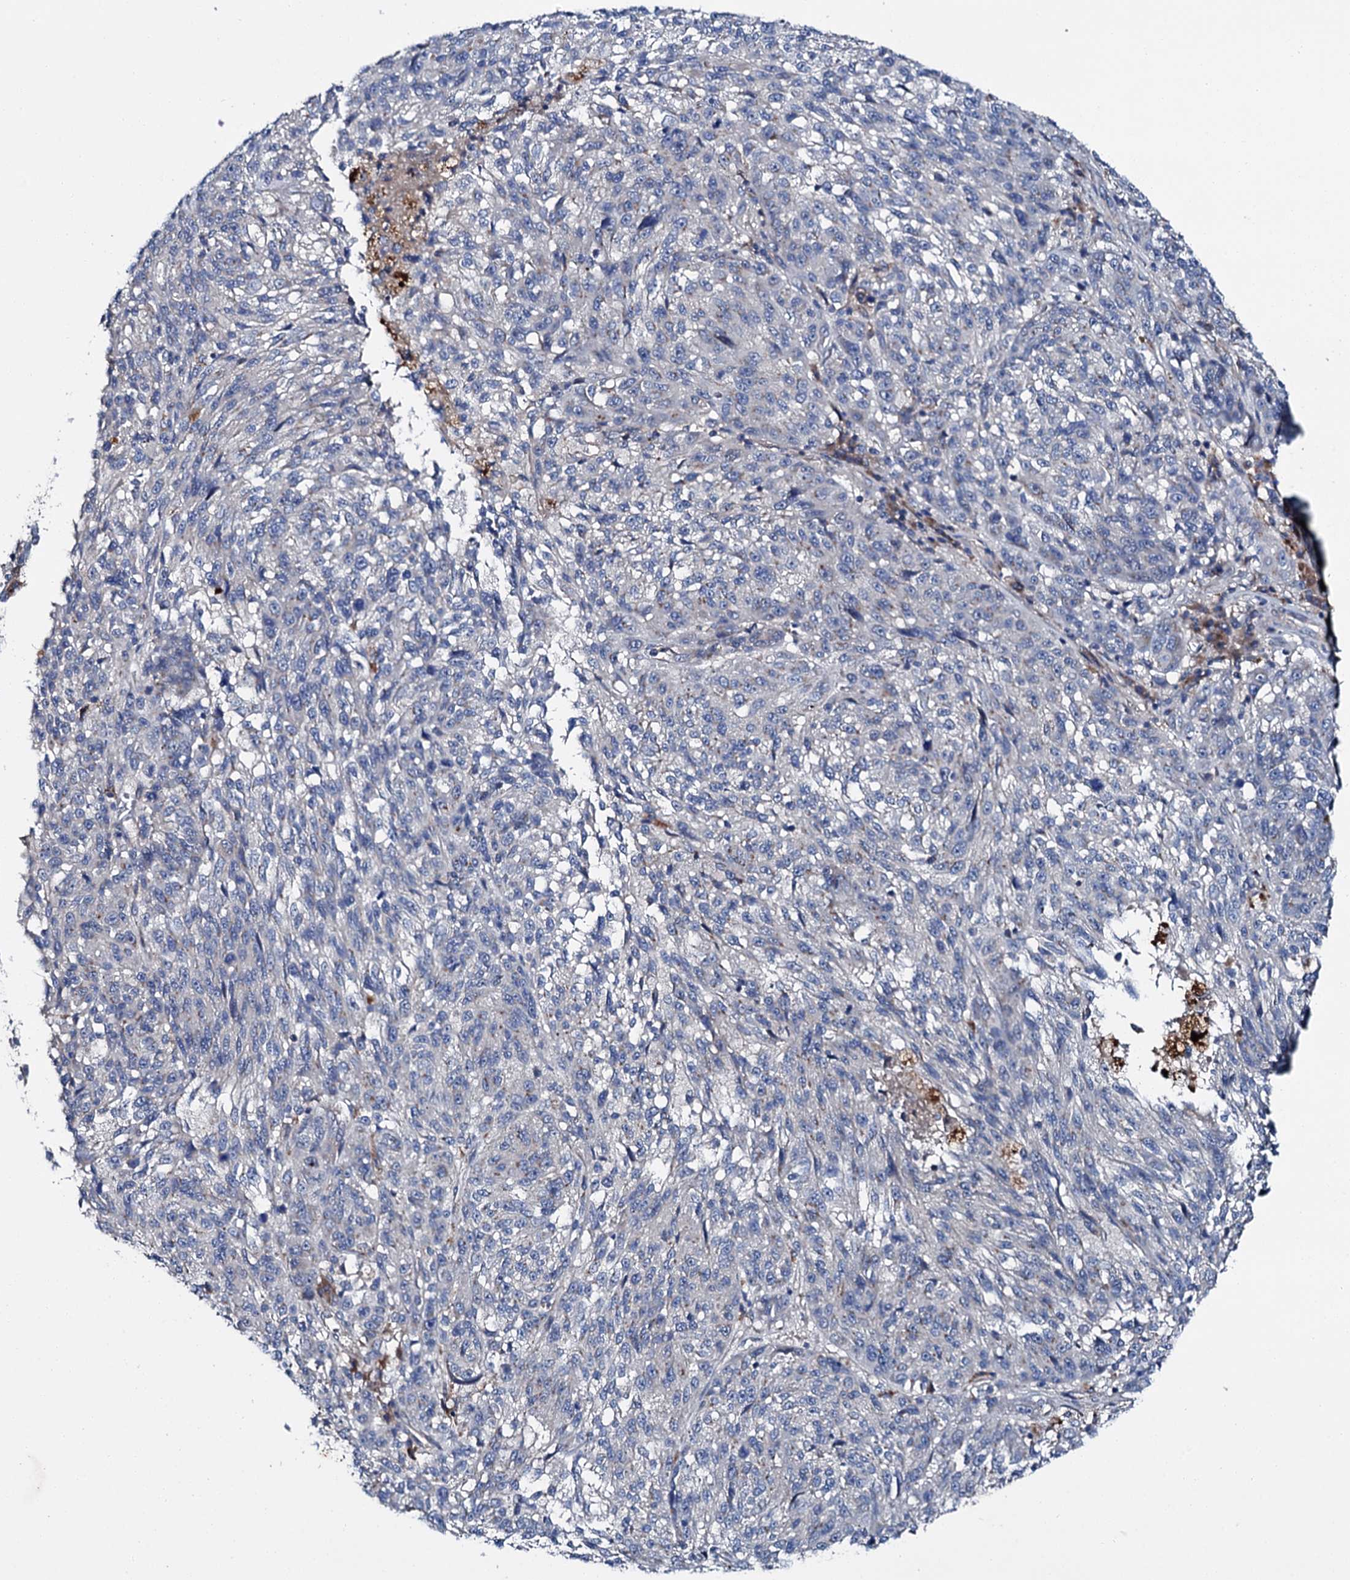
{"staining": {"intensity": "negative", "quantity": "none", "location": "none"}, "tissue": "melanoma", "cell_type": "Tumor cells", "image_type": "cancer", "snomed": [{"axis": "morphology", "description": "Malignant melanoma, NOS"}, {"axis": "topography", "description": "Skin"}], "caption": "Immunohistochemistry (IHC) photomicrograph of human malignant melanoma stained for a protein (brown), which displays no expression in tumor cells. (DAB (3,3'-diaminobenzidine) immunohistochemistry (IHC) visualized using brightfield microscopy, high magnification).", "gene": "SLC22A25", "patient": {"sex": "male", "age": 53}}